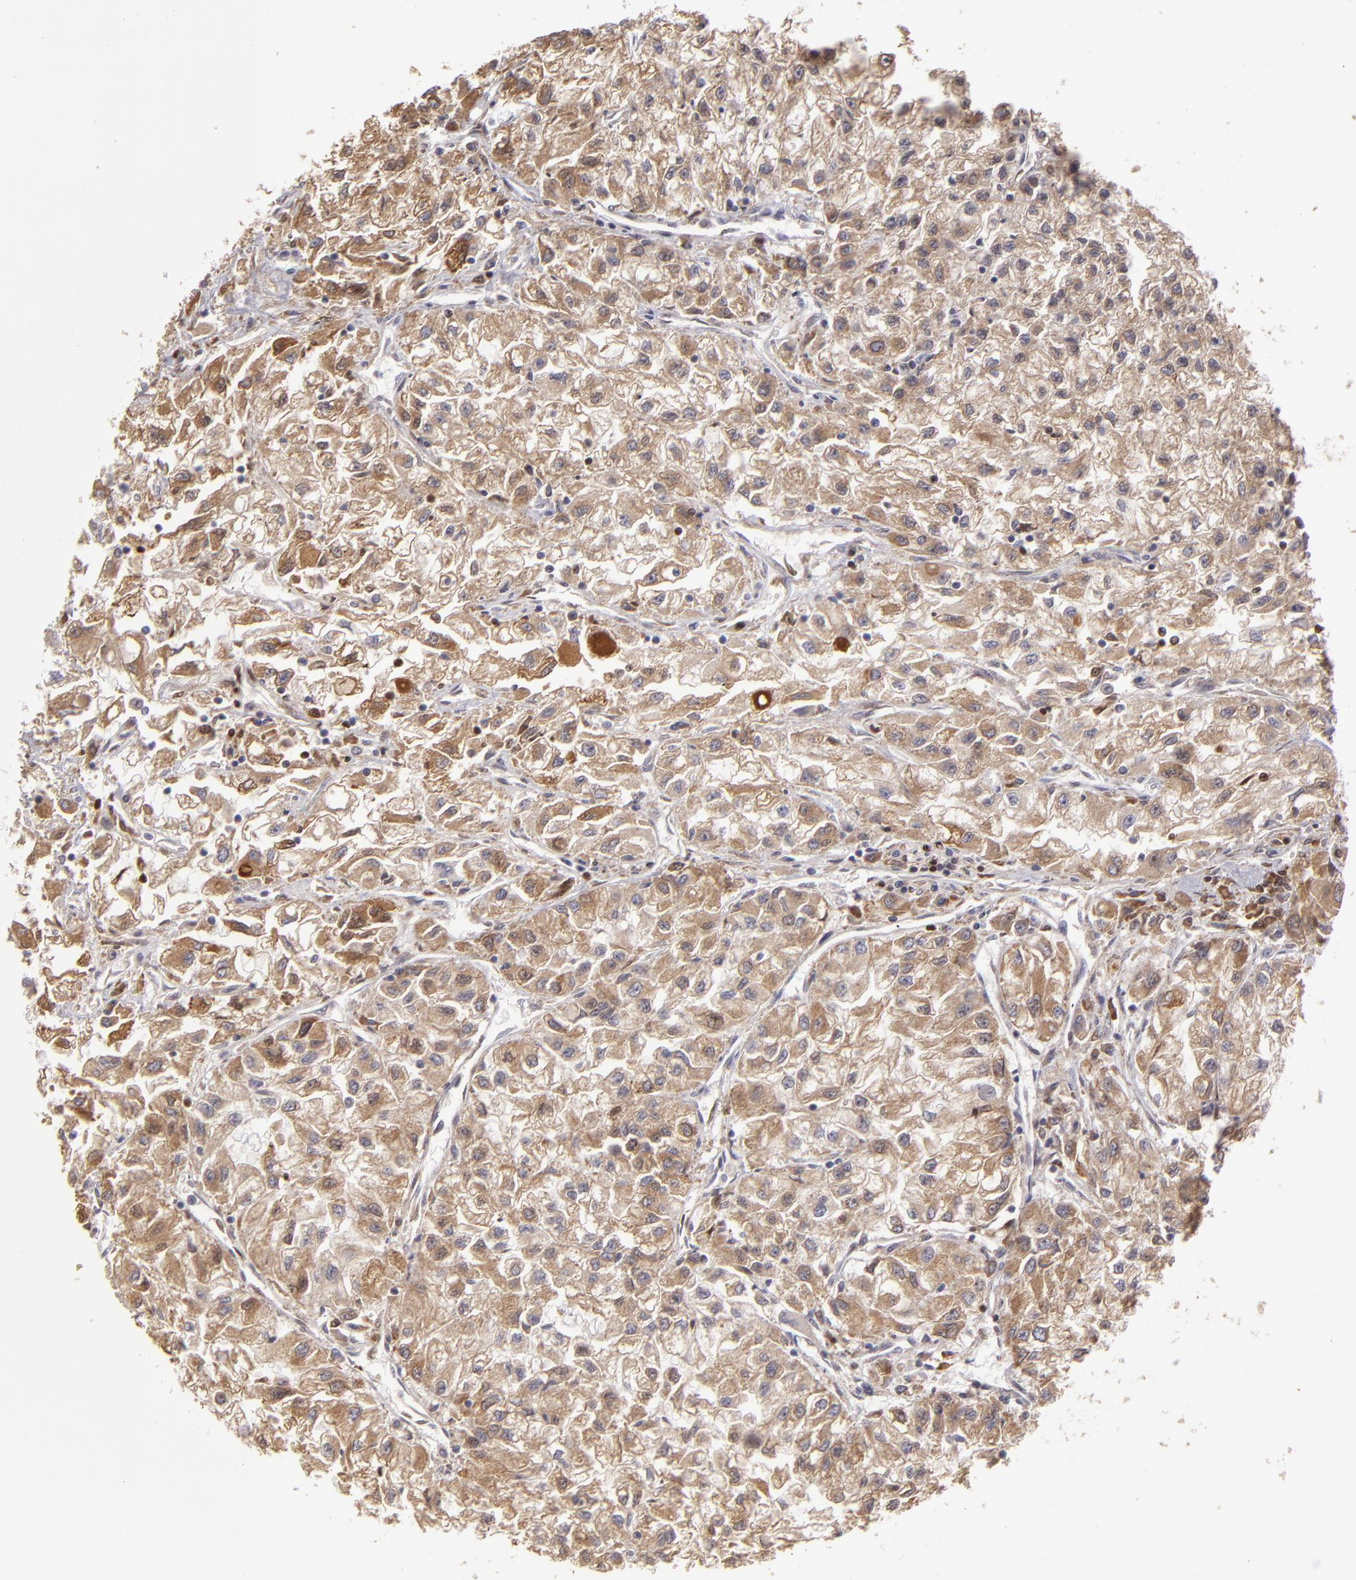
{"staining": {"intensity": "moderate", "quantity": ">75%", "location": "cytoplasmic/membranous"}, "tissue": "renal cancer", "cell_type": "Tumor cells", "image_type": "cancer", "snomed": [{"axis": "morphology", "description": "Adenocarcinoma, NOS"}, {"axis": "topography", "description": "Kidney"}], "caption": "IHC histopathology image of human renal adenocarcinoma stained for a protein (brown), which displays medium levels of moderate cytoplasmic/membranous expression in about >75% of tumor cells.", "gene": "CFB", "patient": {"sex": "male", "age": 59}}